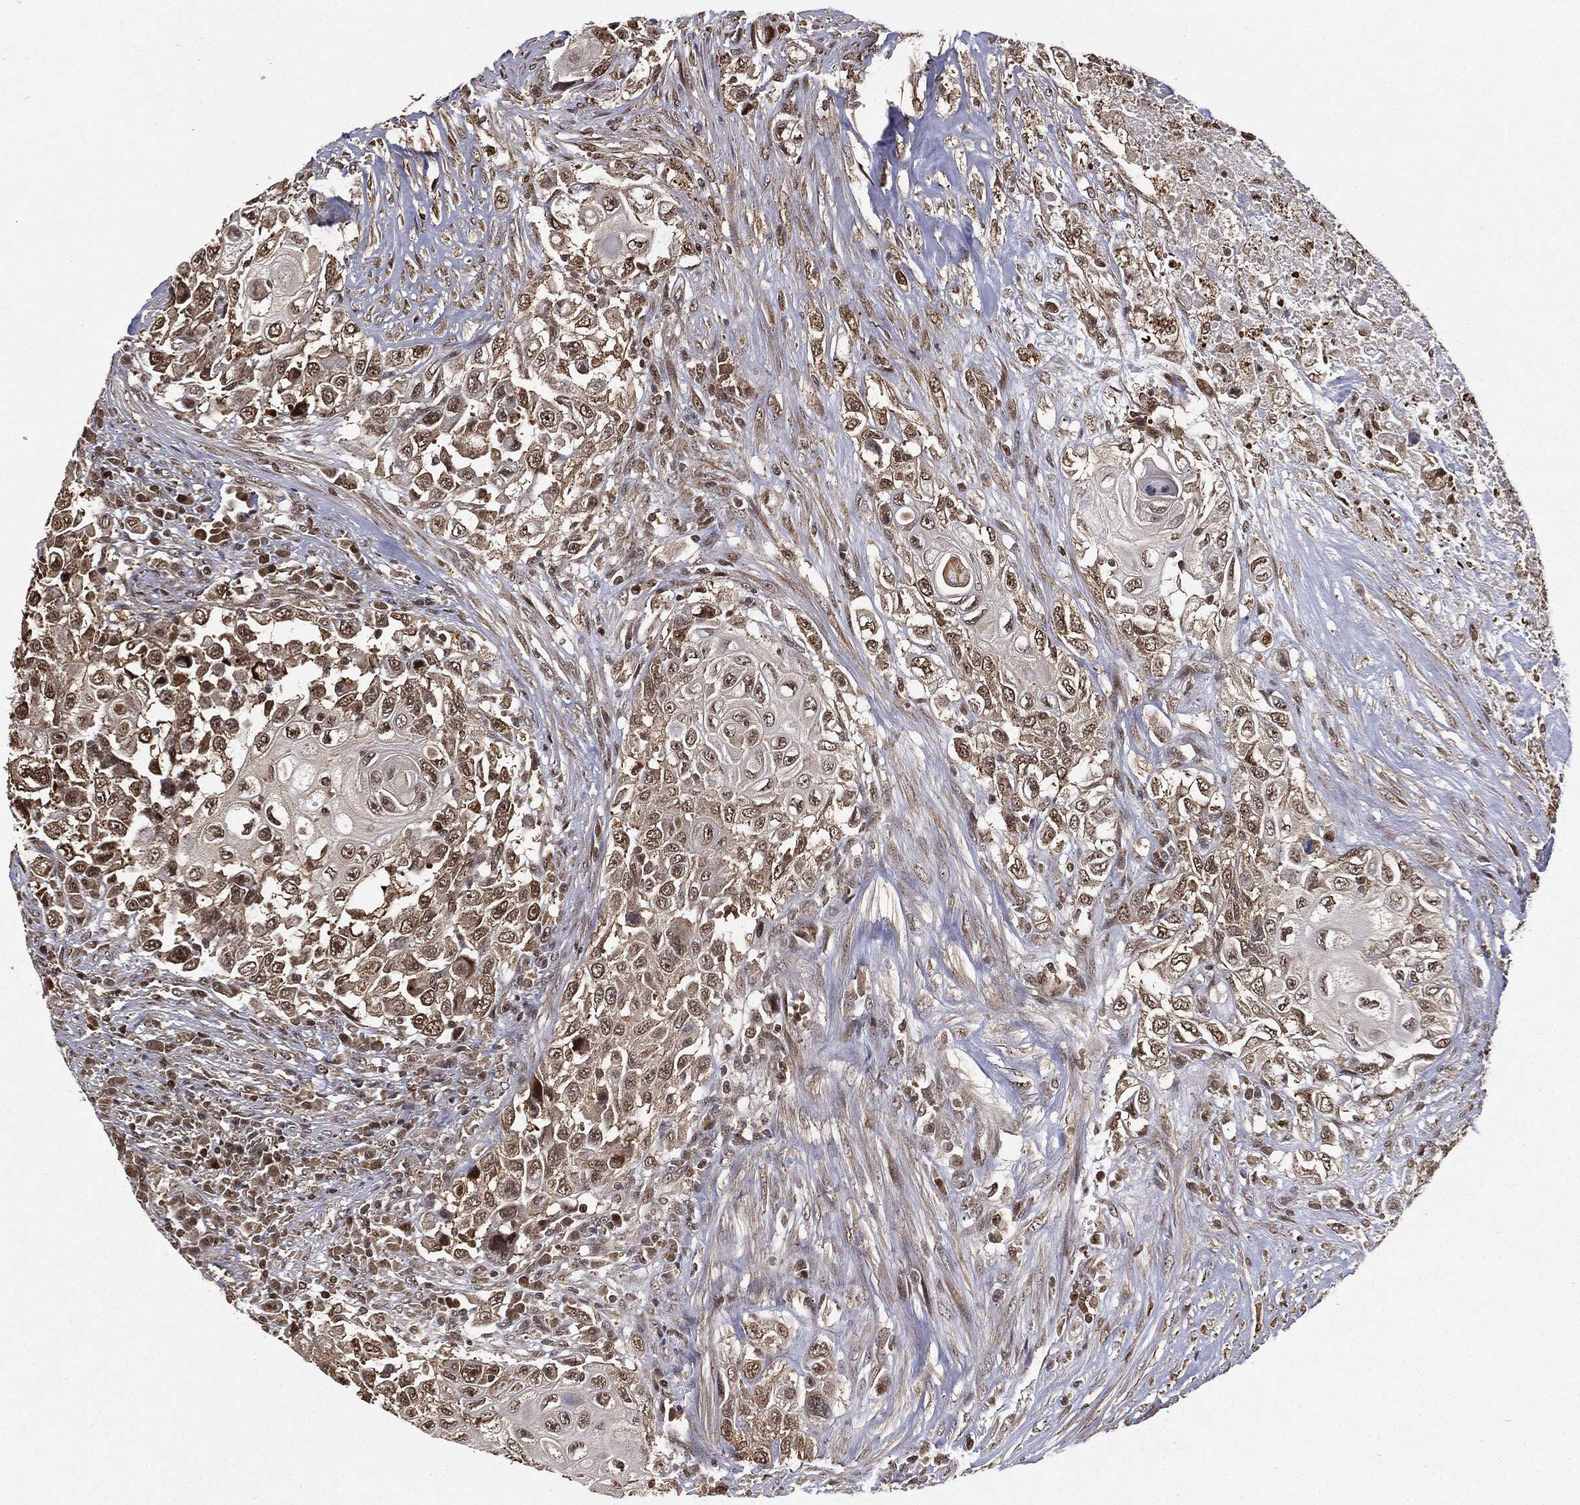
{"staining": {"intensity": "moderate", "quantity": "25%-75%", "location": "cytoplasmic/membranous,nuclear"}, "tissue": "urothelial cancer", "cell_type": "Tumor cells", "image_type": "cancer", "snomed": [{"axis": "morphology", "description": "Urothelial carcinoma, High grade"}, {"axis": "topography", "description": "Urinary bladder"}], "caption": "The immunohistochemical stain shows moderate cytoplasmic/membranous and nuclear staining in tumor cells of urothelial carcinoma (high-grade) tissue.", "gene": "ZNHIT6", "patient": {"sex": "female", "age": 56}}